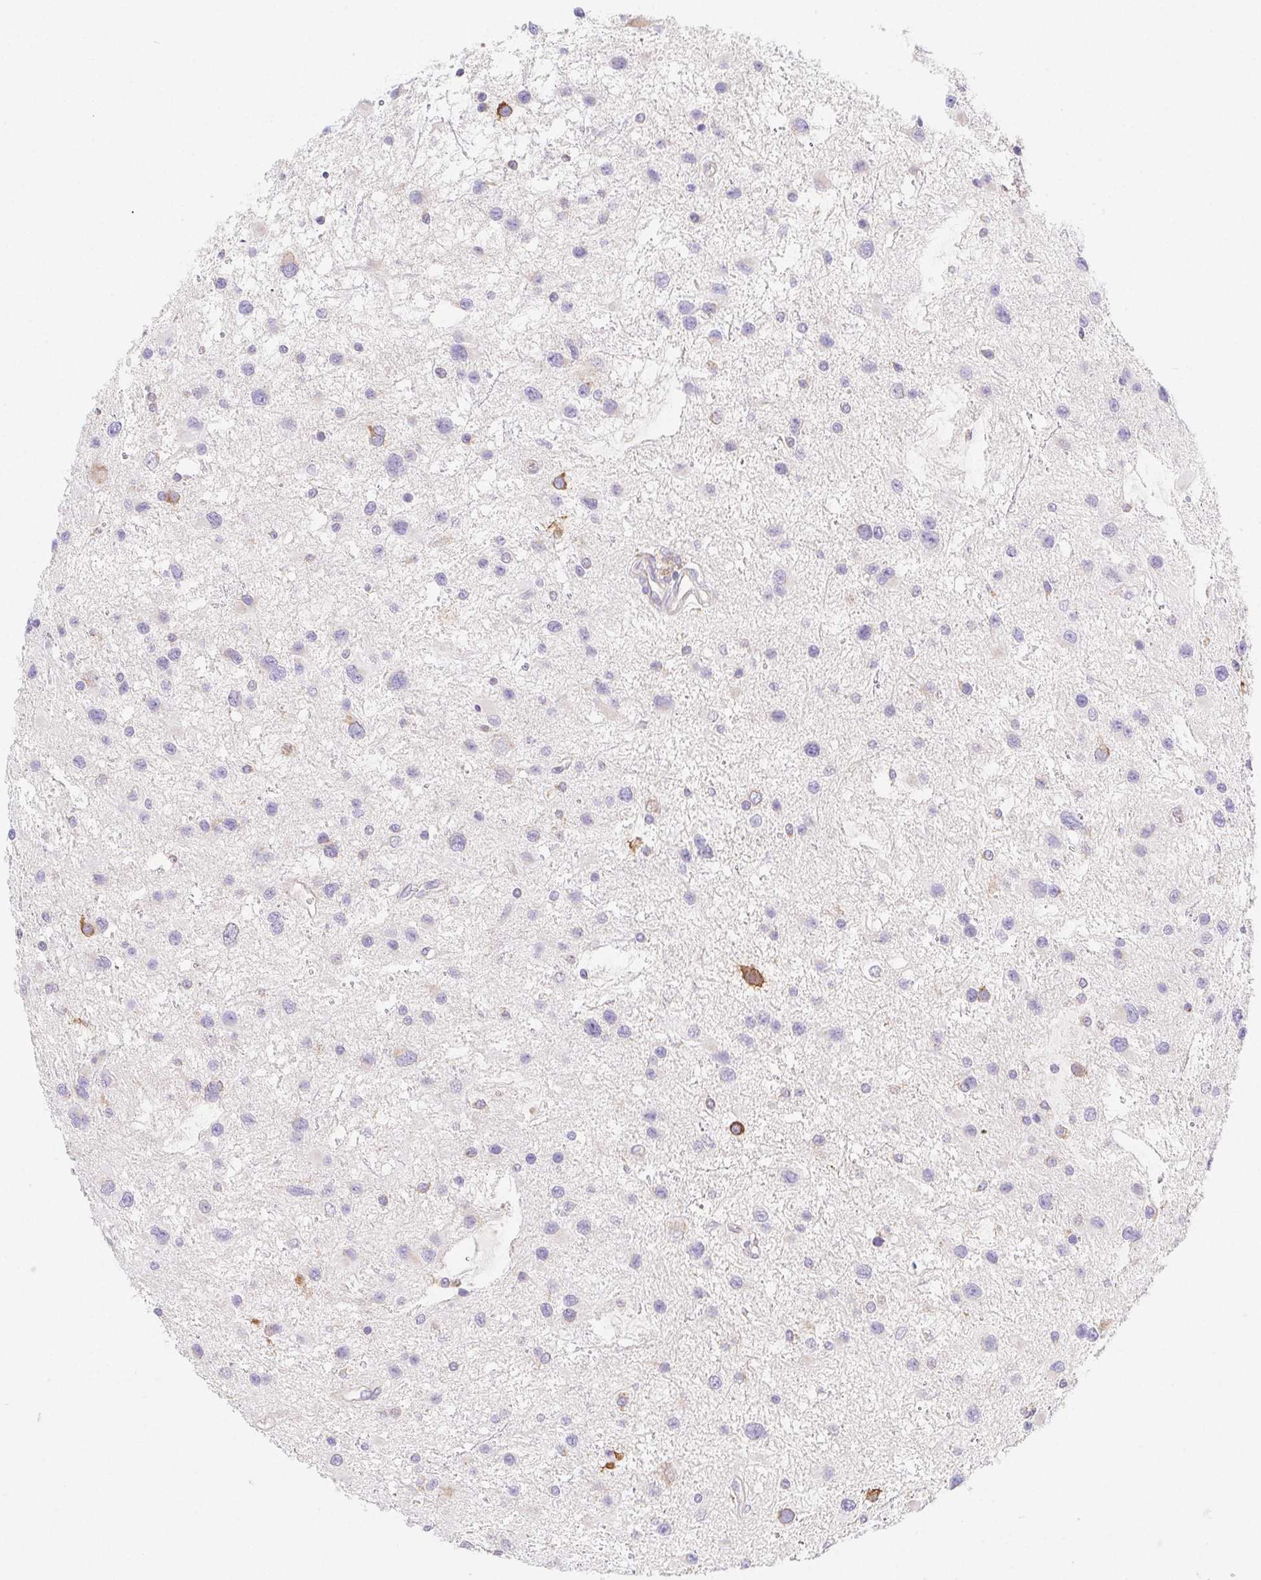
{"staining": {"intensity": "negative", "quantity": "none", "location": "none"}, "tissue": "glioma", "cell_type": "Tumor cells", "image_type": "cancer", "snomed": [{"axis": "morphology", "description": "Glioma, malignant, Low grade"}, {"axis": "topography", "description": "Brain"}], "caption": "The histopathology image displays no staining of tumor cells in low-grade glioma (malignant). (DAB (3,3'-diaminobenzidine) IHC with hematoxylin counter stain).", "gene": "ADAM8", "patient": {"sex": "female", "age": 32}}